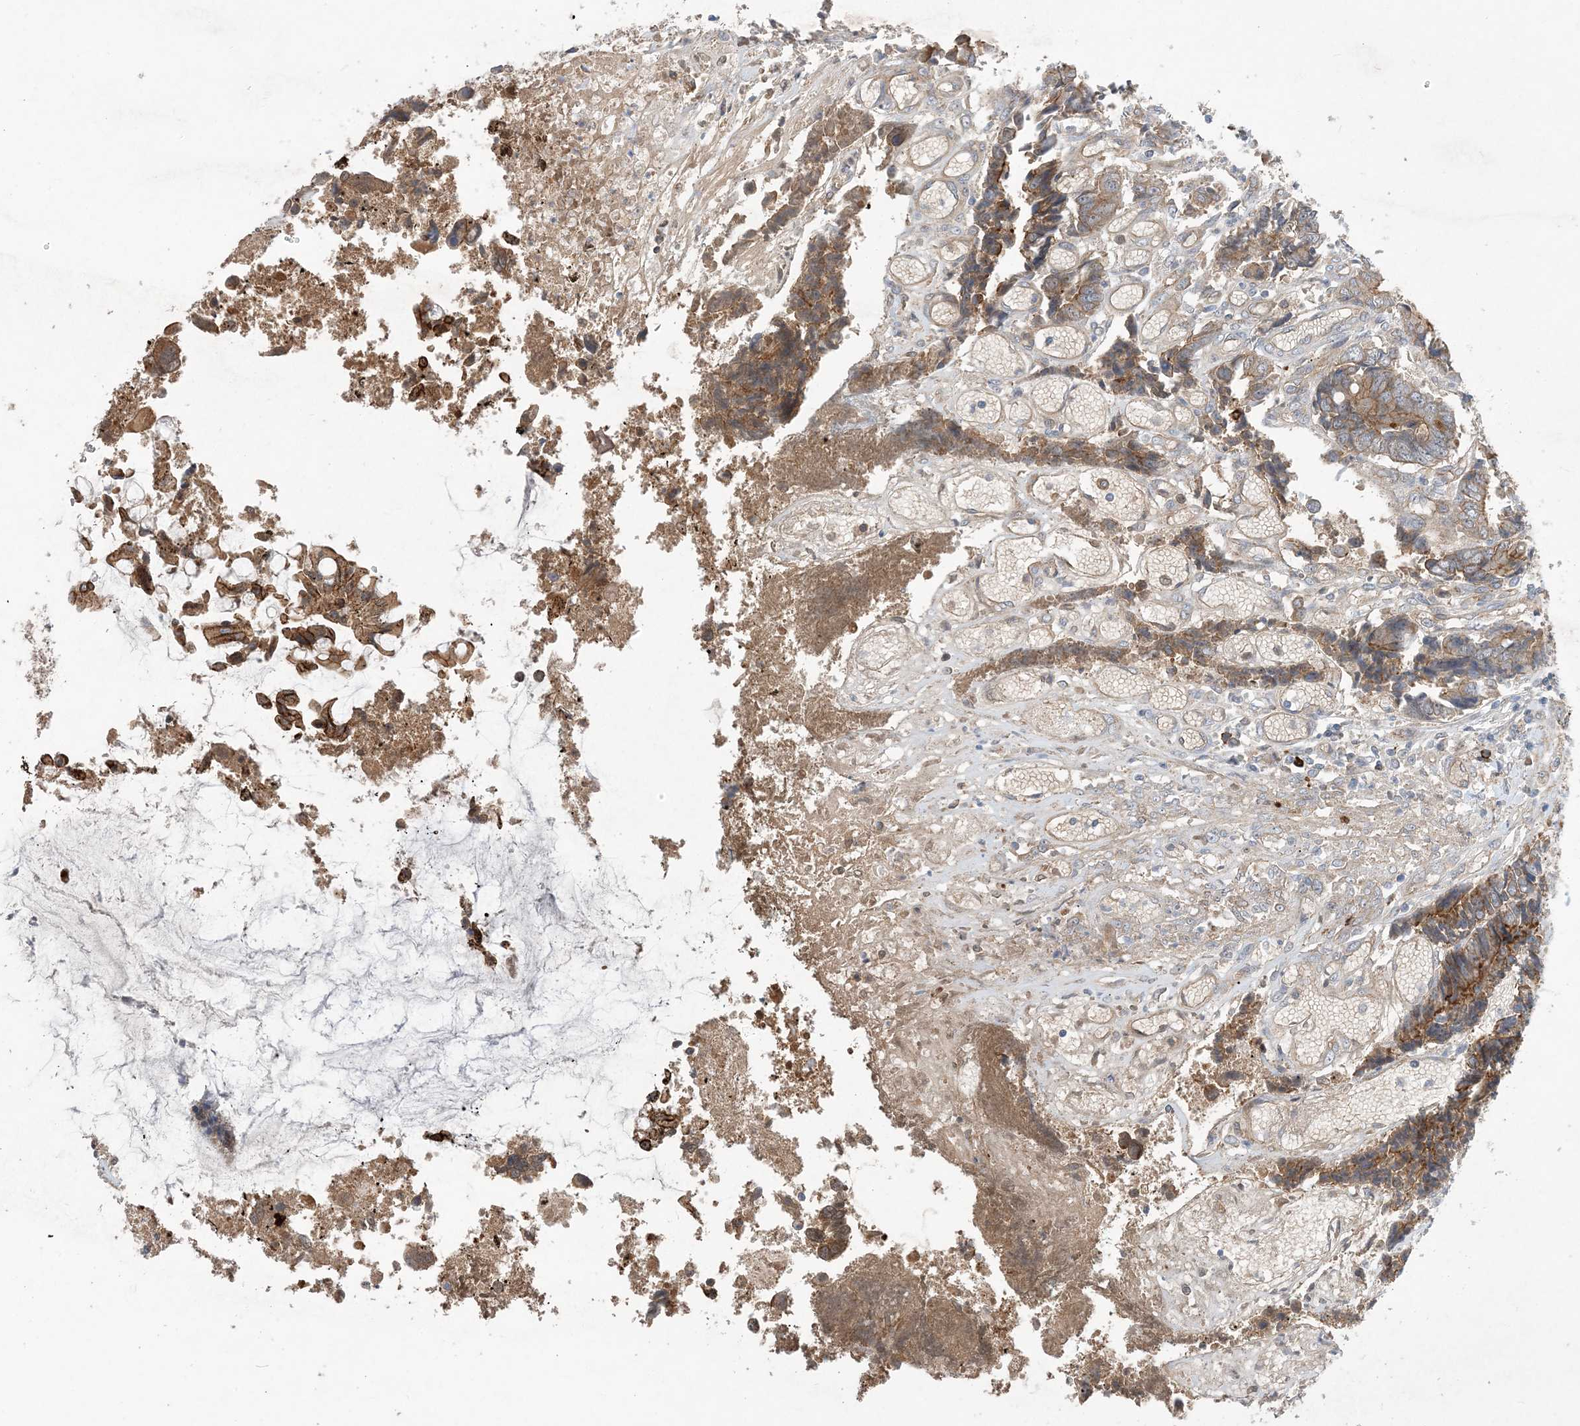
{"staining": {"intensity": "moderate", "quantity": ">75%", "location": "cytoplasmic/membranous"}, "tissue": "colorectal cancer", "cell_type": "Tumor cells", "image_type": "cancer", "snomed": [{"axis": "morphology", "description": "Adenocarcinoma, NOS"}, {"axis": "topography", "description": "Rectum"}], "caption": "An image of adenocarcinoma (colorectal) stained for a protein reveals moderate cytoplasmic/membranous brown staining in tumor cells. (DAB IHC with brightfield microscopy, high magnification).", "gene": "AOC1", "patient": {"sex": "male", "age": 84}}